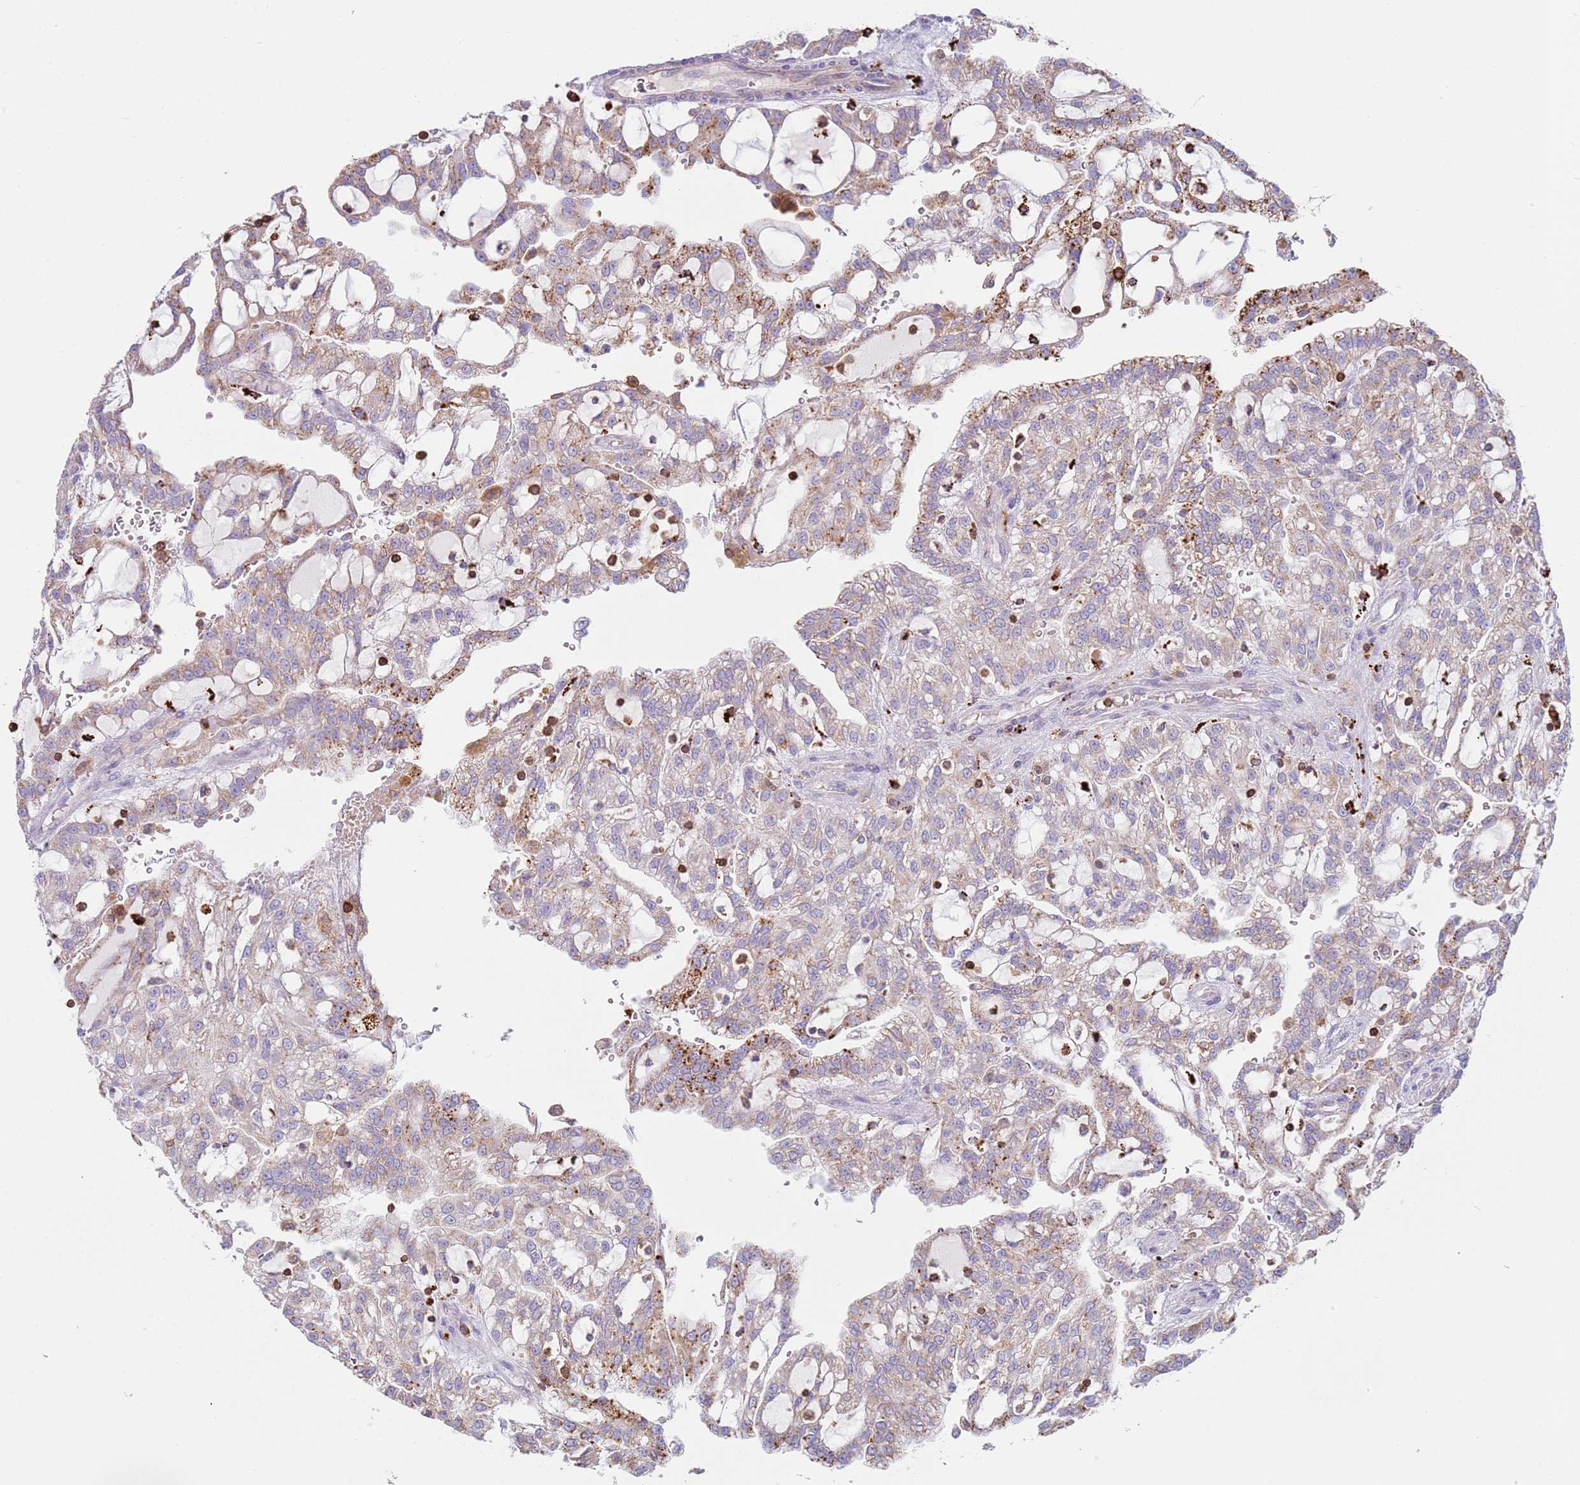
{"staining": {"intensity": "moderate", "quantity": "25%-75%", "location": "cytoplasmic/membranous"}, "tissue": "renal cancer", "cell_type": "Tumor cells", "image_type": "cancer", "snomed": [{"axis": "morphology", "description": "Adenocarcinoma, NOS"}, {"axis": "topography", "description": "Kidney"}], "caption": "Moderate cytoplasmic/membranous expression for a protein is appreciated in about 25%-75% of tumor cells of renal cancer (adenocarcinoma) using IHC.", "gene": "TTPAL", "patient": {"sex": "male", "age": 63}}